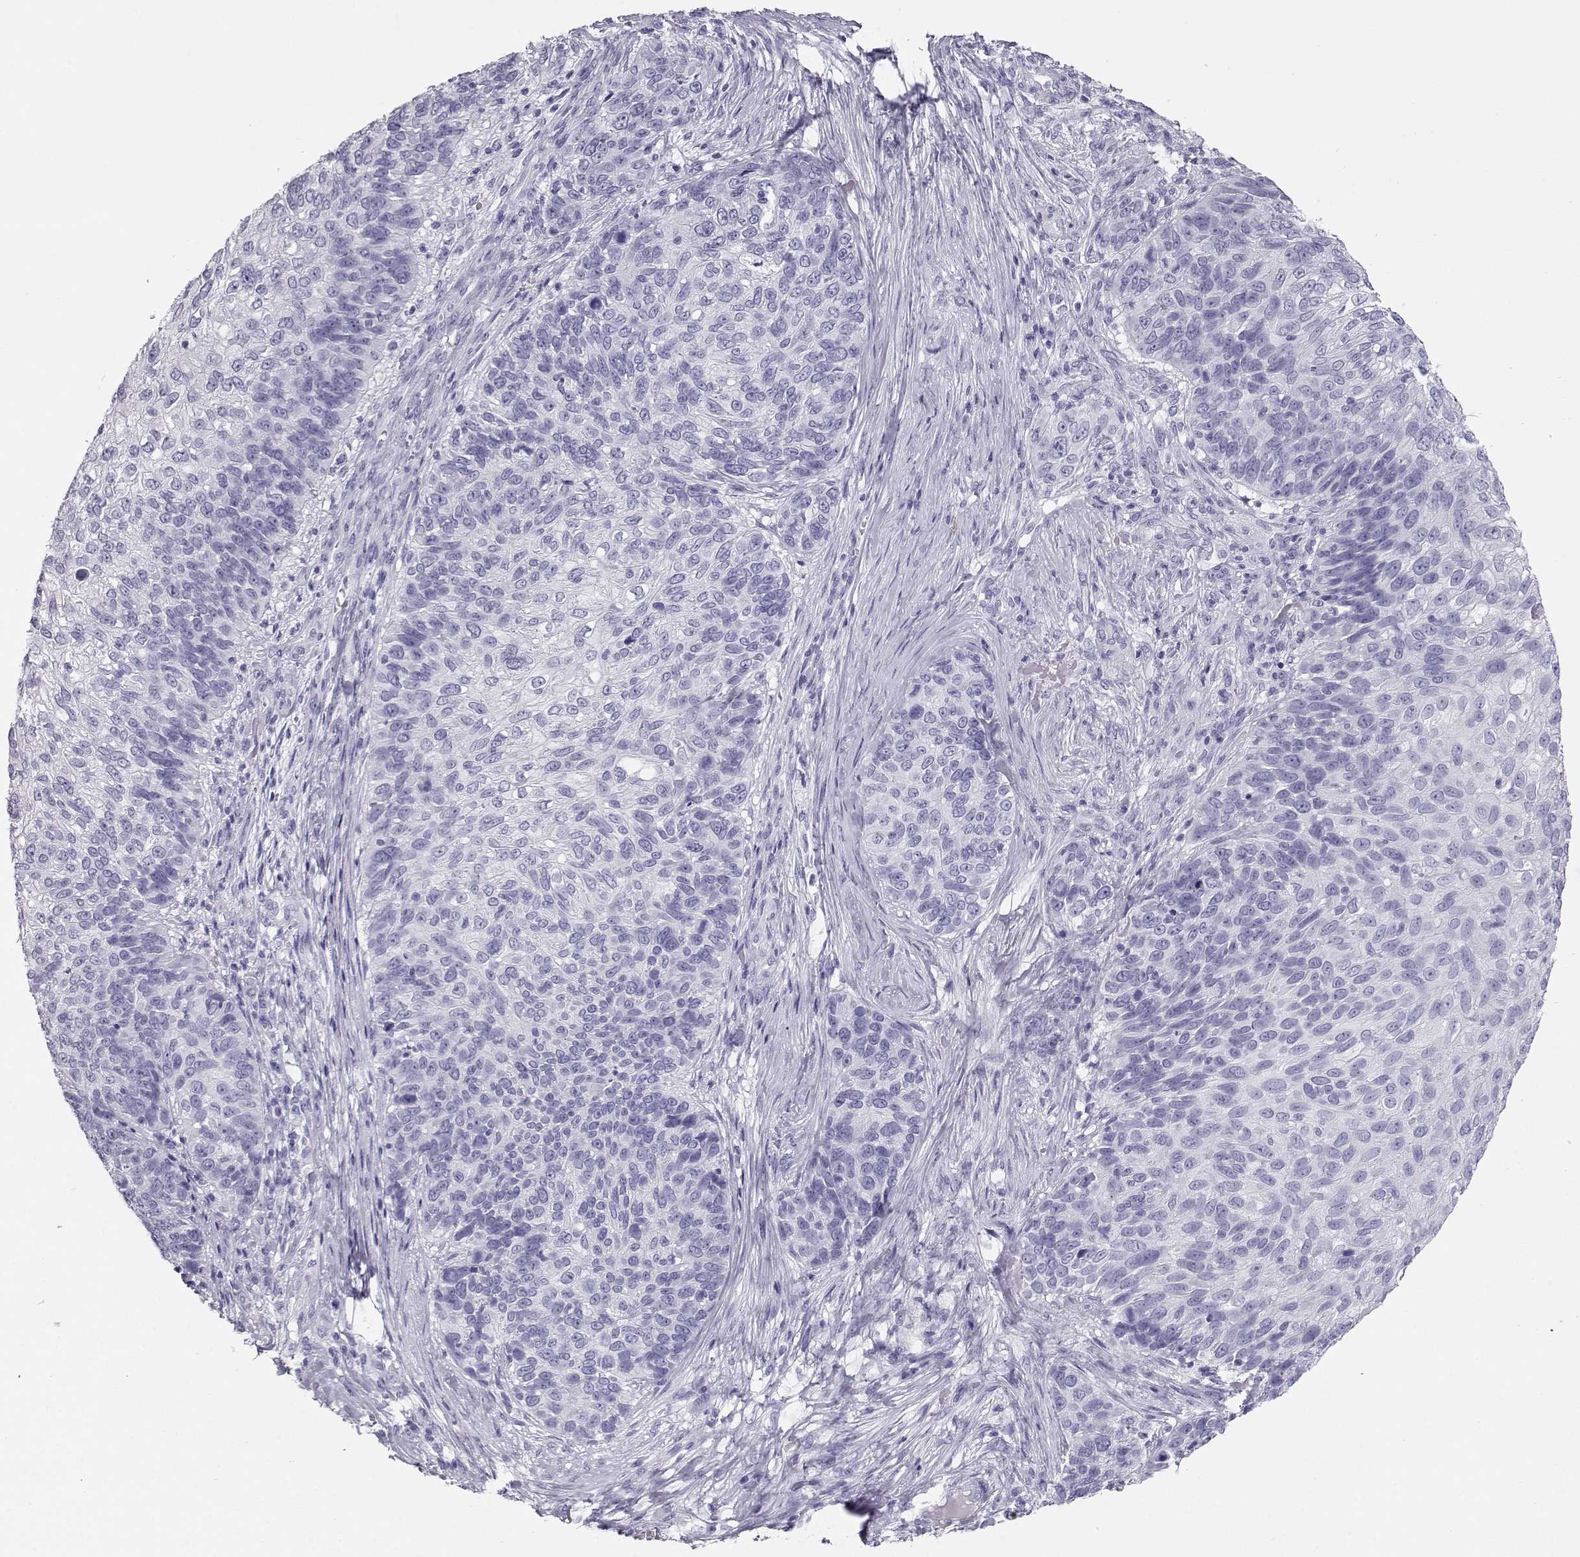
{"staining": {"intensity": "negative", "quantity": "none", "location": "none"}, "tissue": "skin cancer", "cell_type": "Tumor cells", "image_type": "cancer", "snomed": [{"axis": "morphology", "description": "Squamous cell carcinoma, NOS"}, {"axis": "topography", "description": "Skin"}], "caption": "This is an immunohistochemistry (IHC) micrograph of skin cancer (squamous cell carcinoma). There is no staining in tumor cells.", "gene": "MAGEC1", "patient": {"sex": "male", "age": 92}}